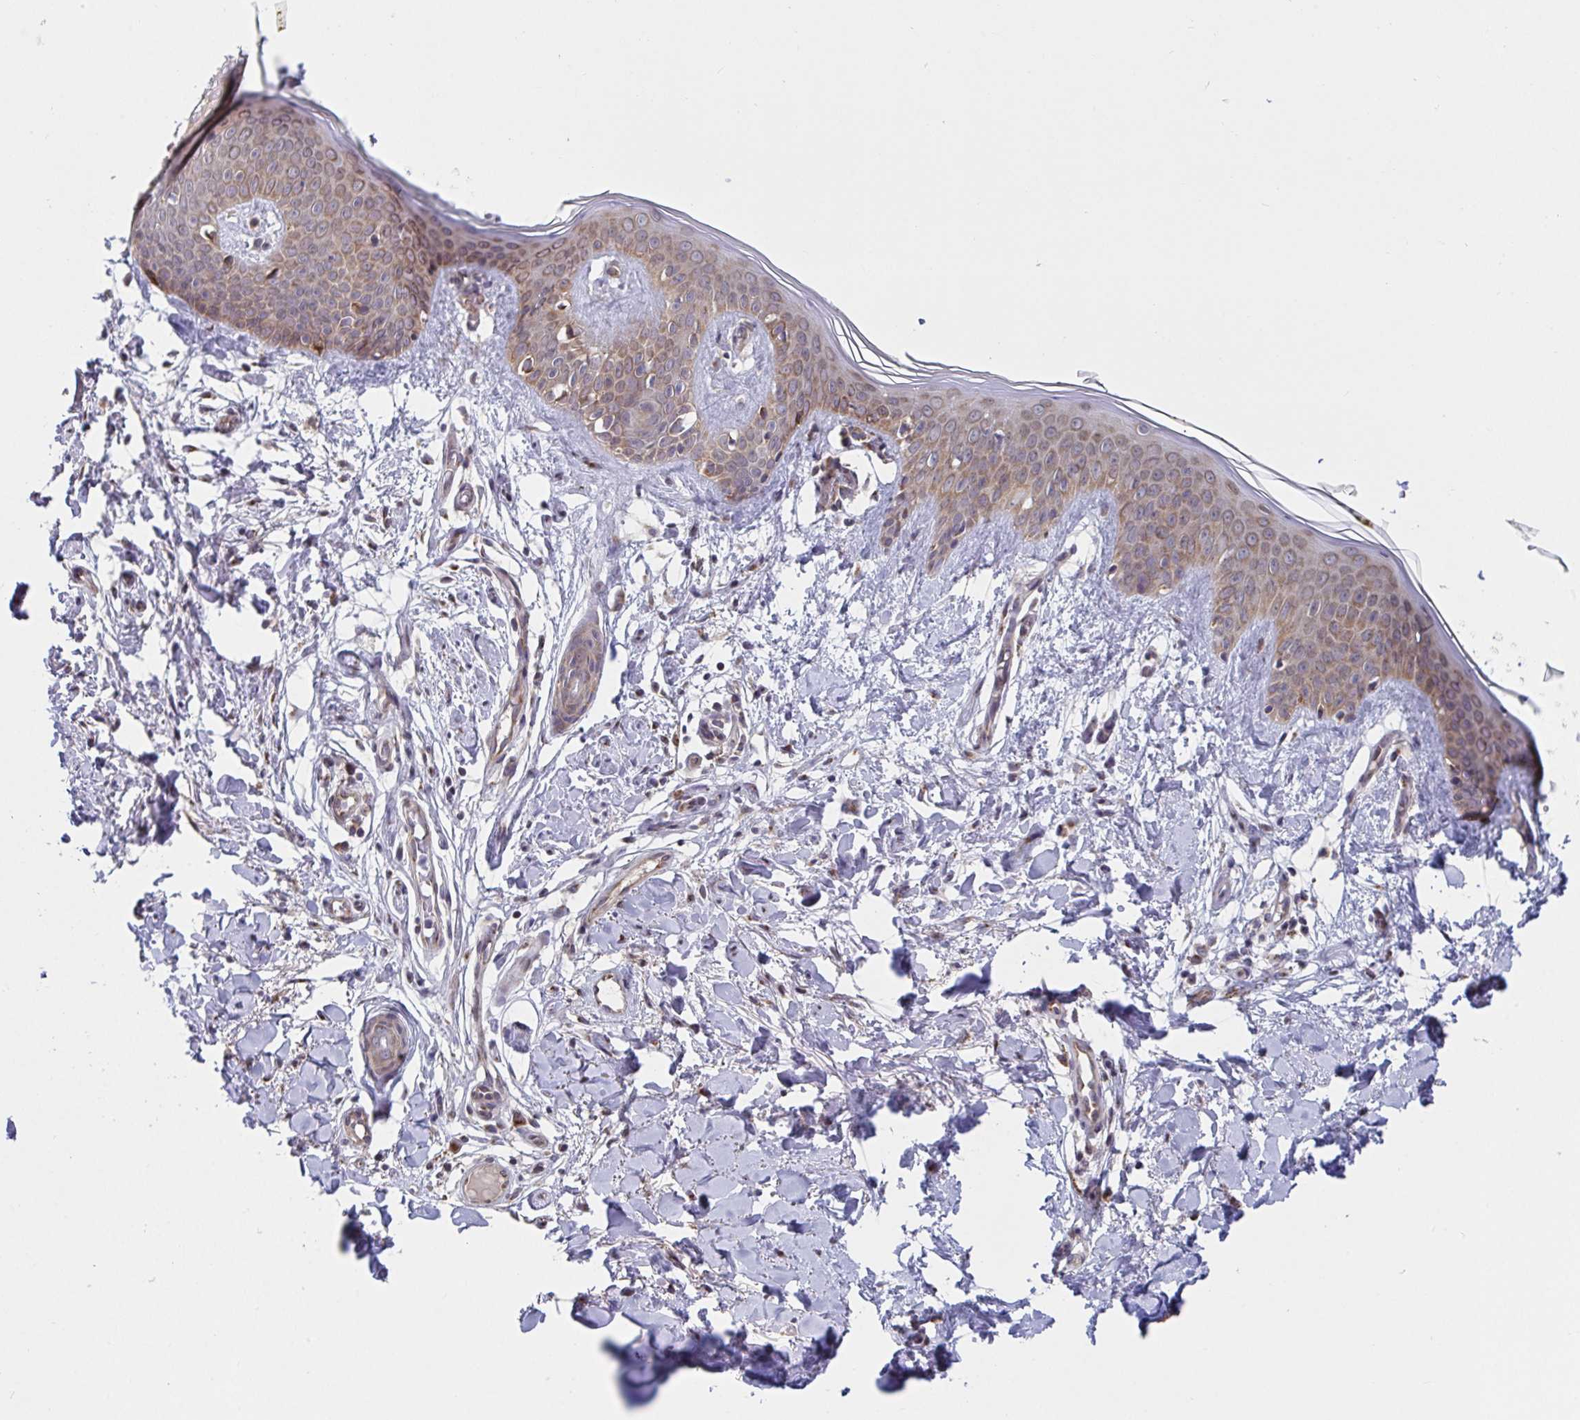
{"staining": {"intensity": "weak", "quantity": ">75%", "location": "cytoplasmic/membranous"}, "tissue": "skin", "cell_type": "Fibroblasts", "image_type": "normal", "snomed": [{"axis": "morphology", "description": "Normal tissue, NOS"}, {"axis": "topography", "description": "Skin"}], "caption": "Unremarkable skin exhibits weak cytoplasmic/membranous expression in approximately >75% of fibroblasts (DAB = brown stain, brightfield microscopy at high magnification)..", "gene": "ATP5MJ", "patient": {"sex": "female", "age": 34}}